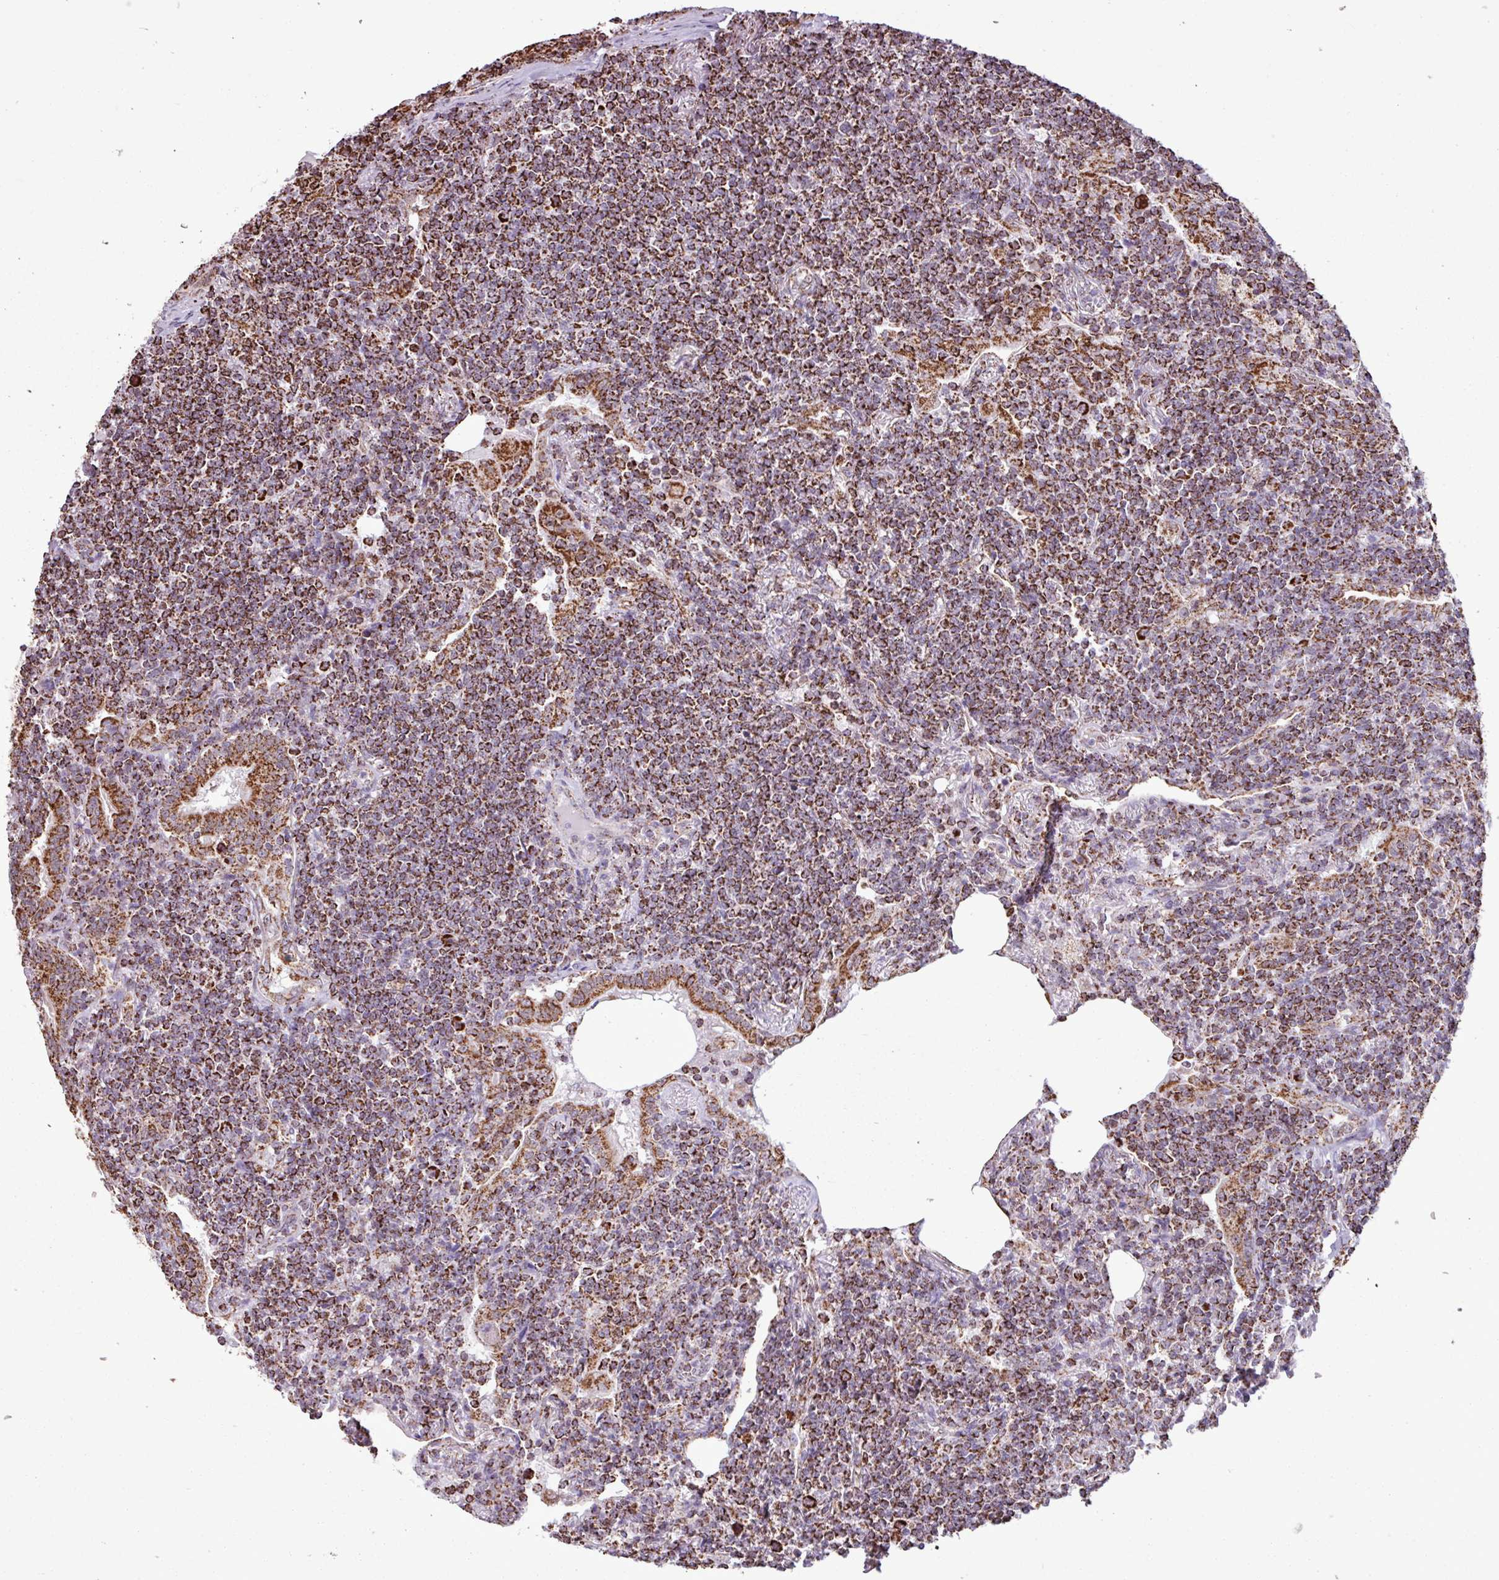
{"staining": {"intensity": "strong", "quantity": ">75%", "location": "cytoplasmic/membranous"}, "tissue": "lymphoma", "cell_type": "Tumor cells", "image_type": "cancer", "snomed": [{"axis": "morphology", "description": "Malignant lymphoma, non-Hodgkin's type, Low grade"}, {"axis": "topography", "description": "Lung"}], "caption": "Malignant lymphoma, non-Hodgkin's type (low-grade) stained for a protein displays strong cytoplasmic/membranous positivity in tumor cells. The staining was performed using DAB, with brown indicating positive protein expression. Nuclei are stained blue with hematoxylin.", "gene": "ALG8", "patient": {"sex": "female", "age": 71}}